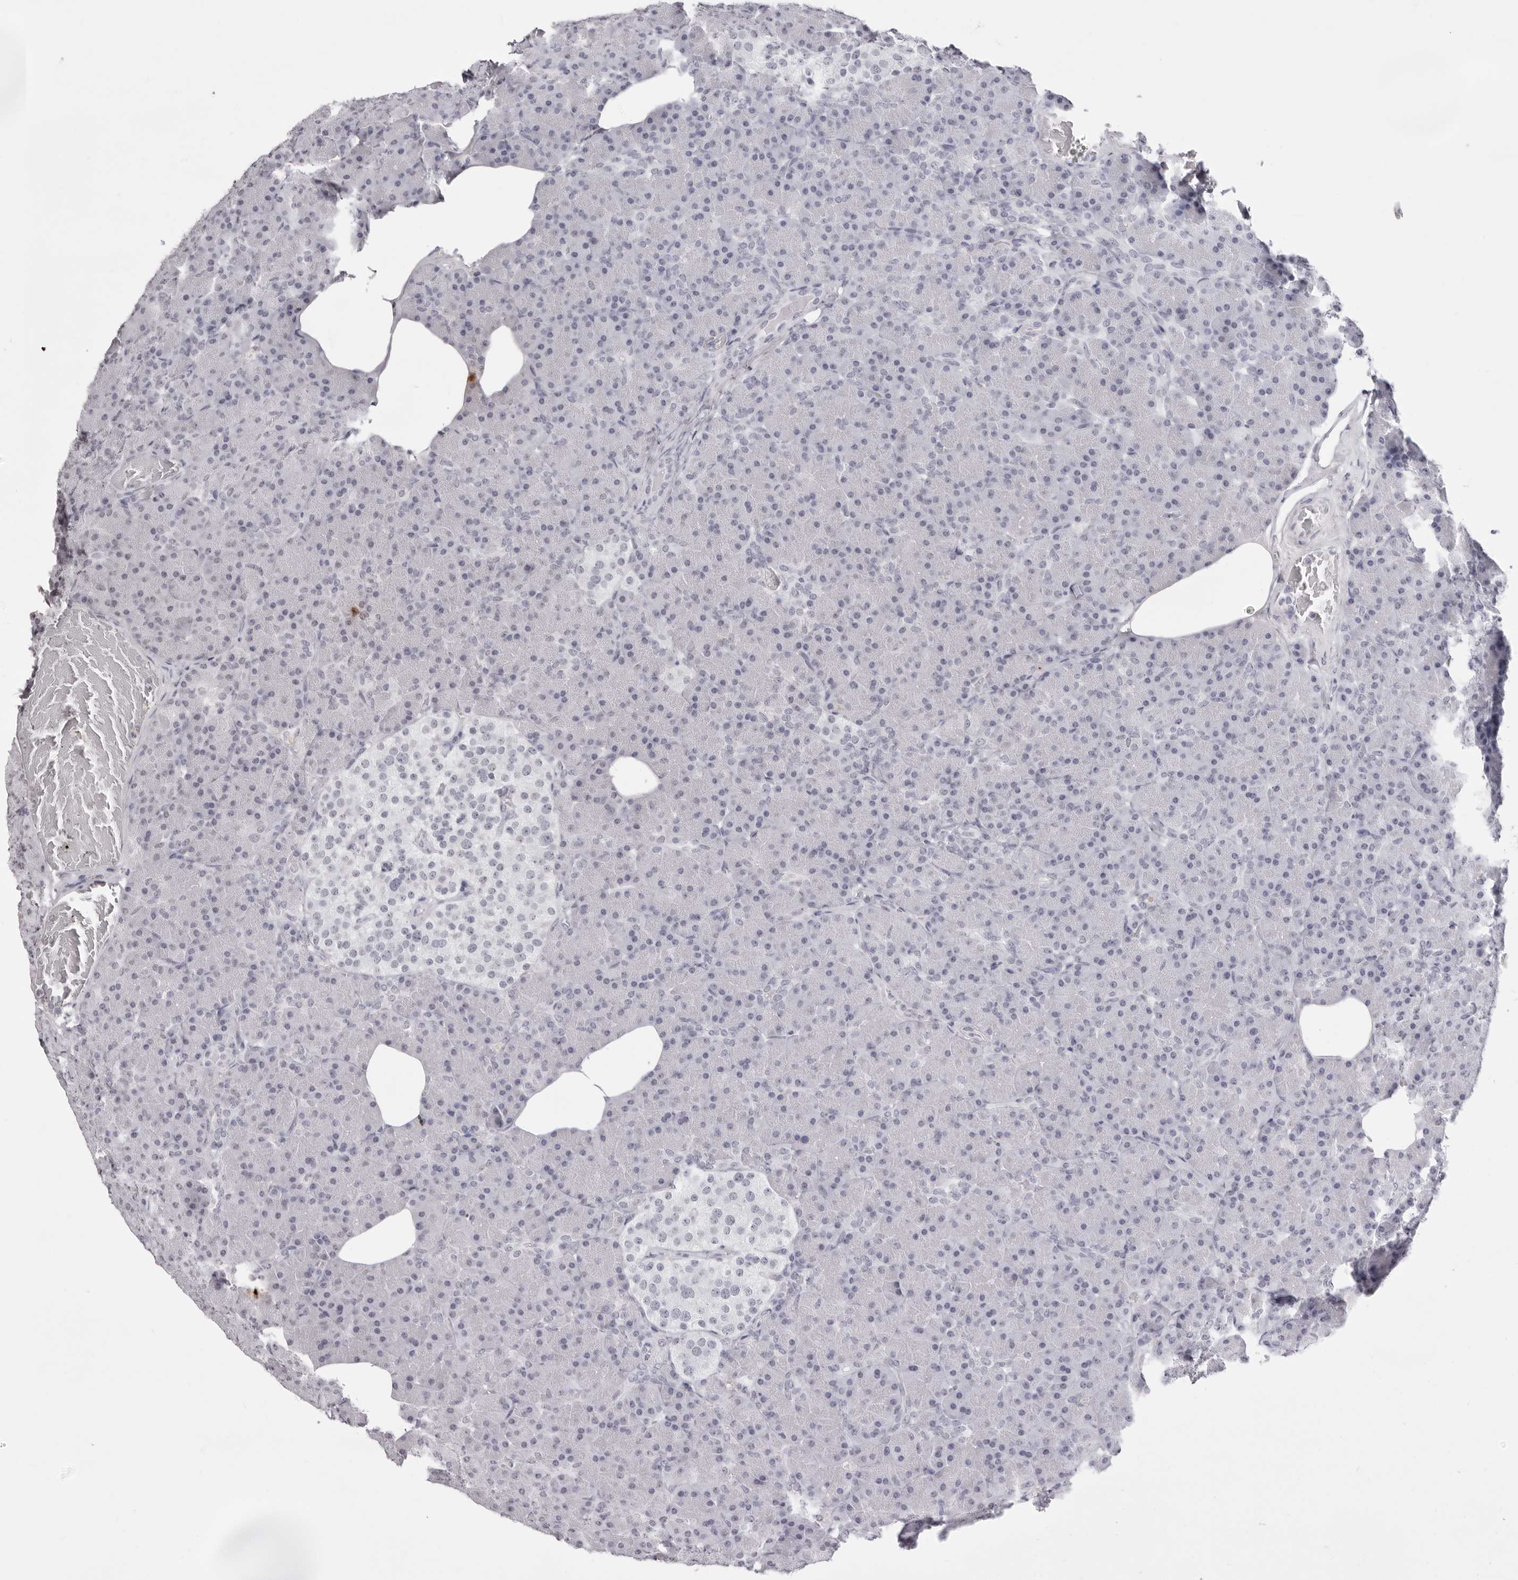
{"staining": {"intensity": "negative", "quantity": "none", "location": "none"}, "tissue": "pancreas", "cell_type": "Exocrine glandular cells", "image_type": "normal", "snomed": [{"axis": "morphology", "description": "Normal tissue, NOS"}, {"axis": "topography", "description": "Pancreas"}], "caption": "The IHC micrograph has no significant staining in exocrine glandular cells of pancreas. (Stains: DAB immunohistochemistry with hematoxylin counter stain, Microscopy: brightfield microscopy at high magnification).", "gene": "CST5", "patient": {"sex": "female", "age": 43}}